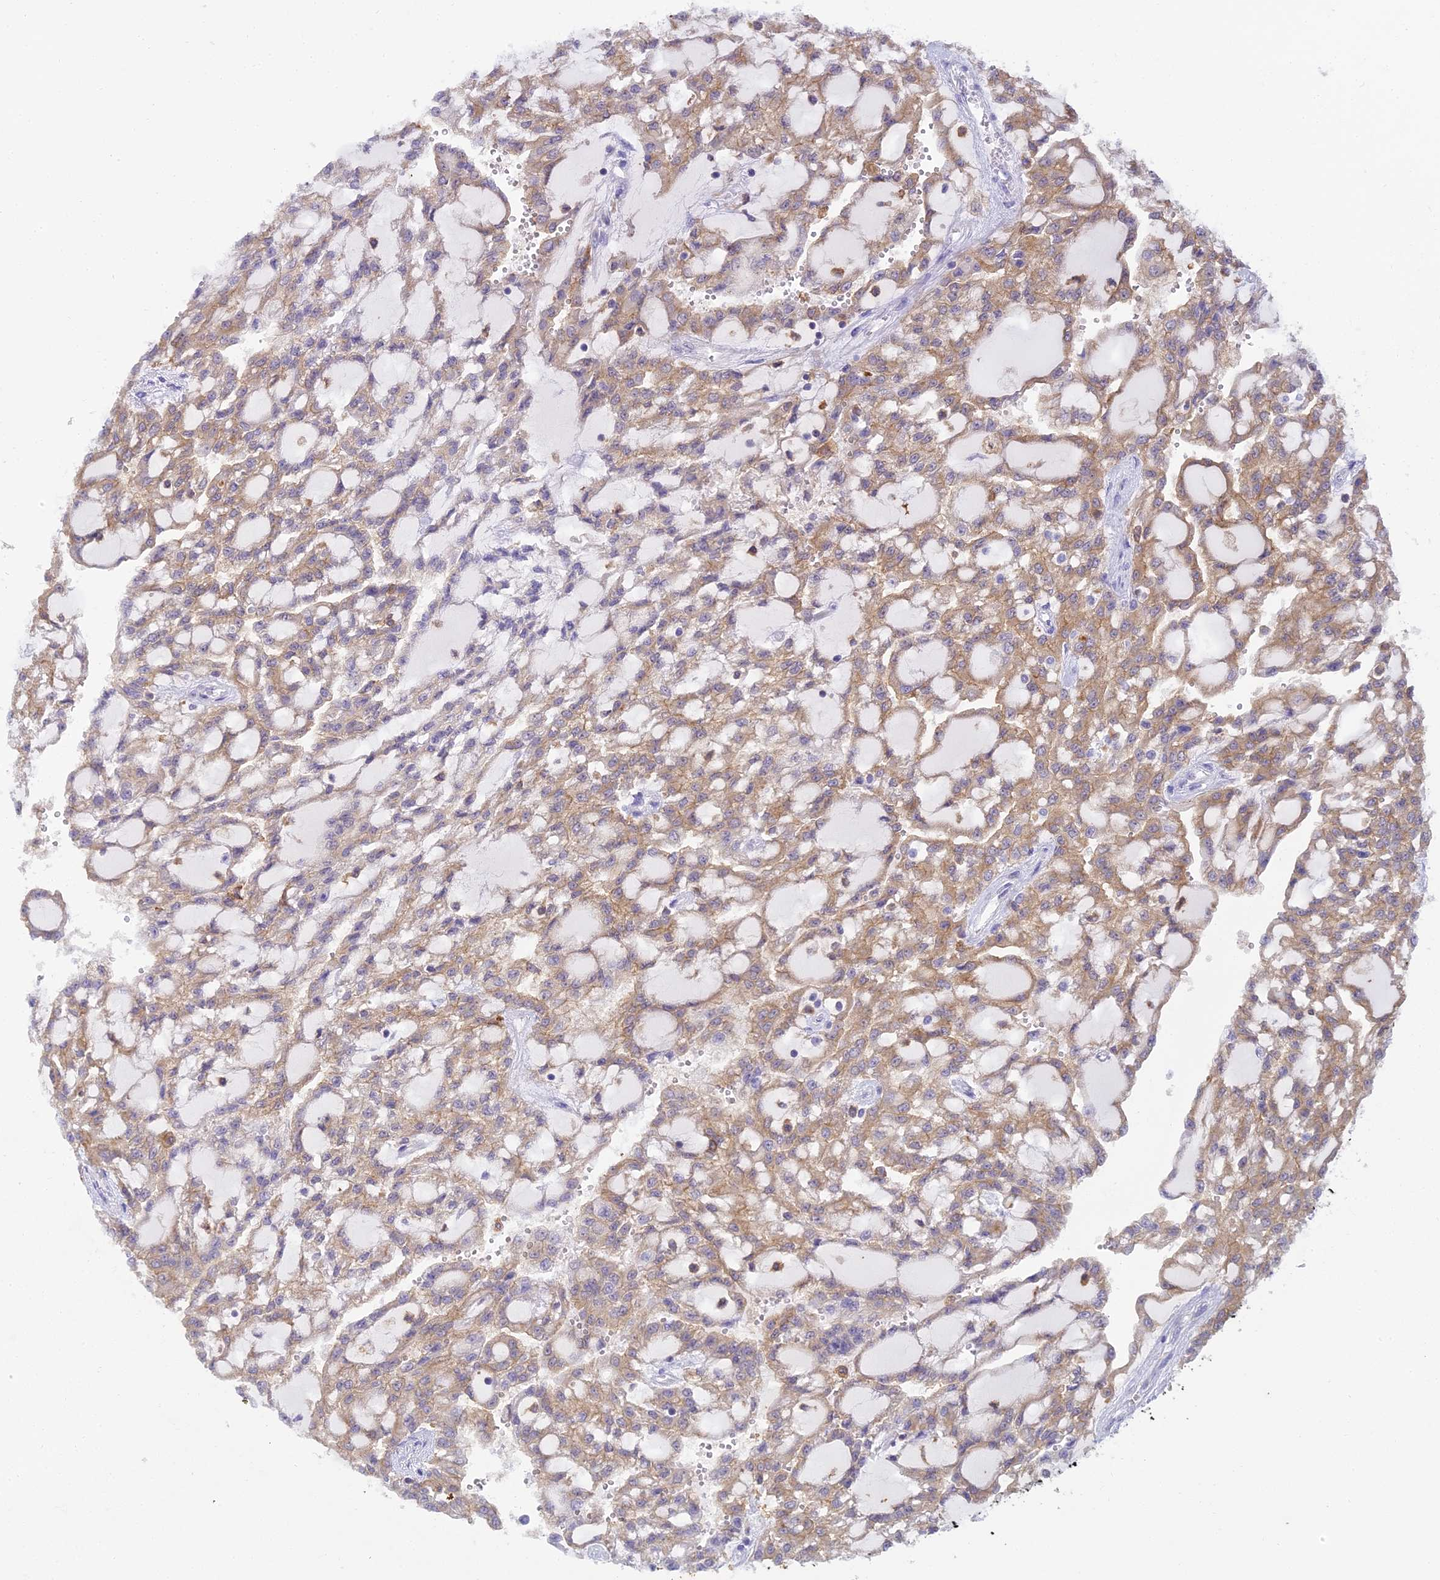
{"staining": {"intensity": "moderate", "quantity": ">75%", "location": "cytoplasmic/membranous"}, "tissue": "renal cancer", "cell_type": "Tumor cells", "image_type": "cancer", "snomed": [{"axis": "morphology", "description": "Adenocarcinoma, NOS"}, {"axis": "topography", "description": "Kidney"}], "caption": "This micrograph shows adenocarcinoma (renal) stained with IHC to label a protein in brown. The cytoplasmic/membranous of tumor cells show moderate positivity for the protein. Nuclei are counter-stained blue.", "gene": "UBE2G1", "patient": {"sex": "male", "age": 63}}